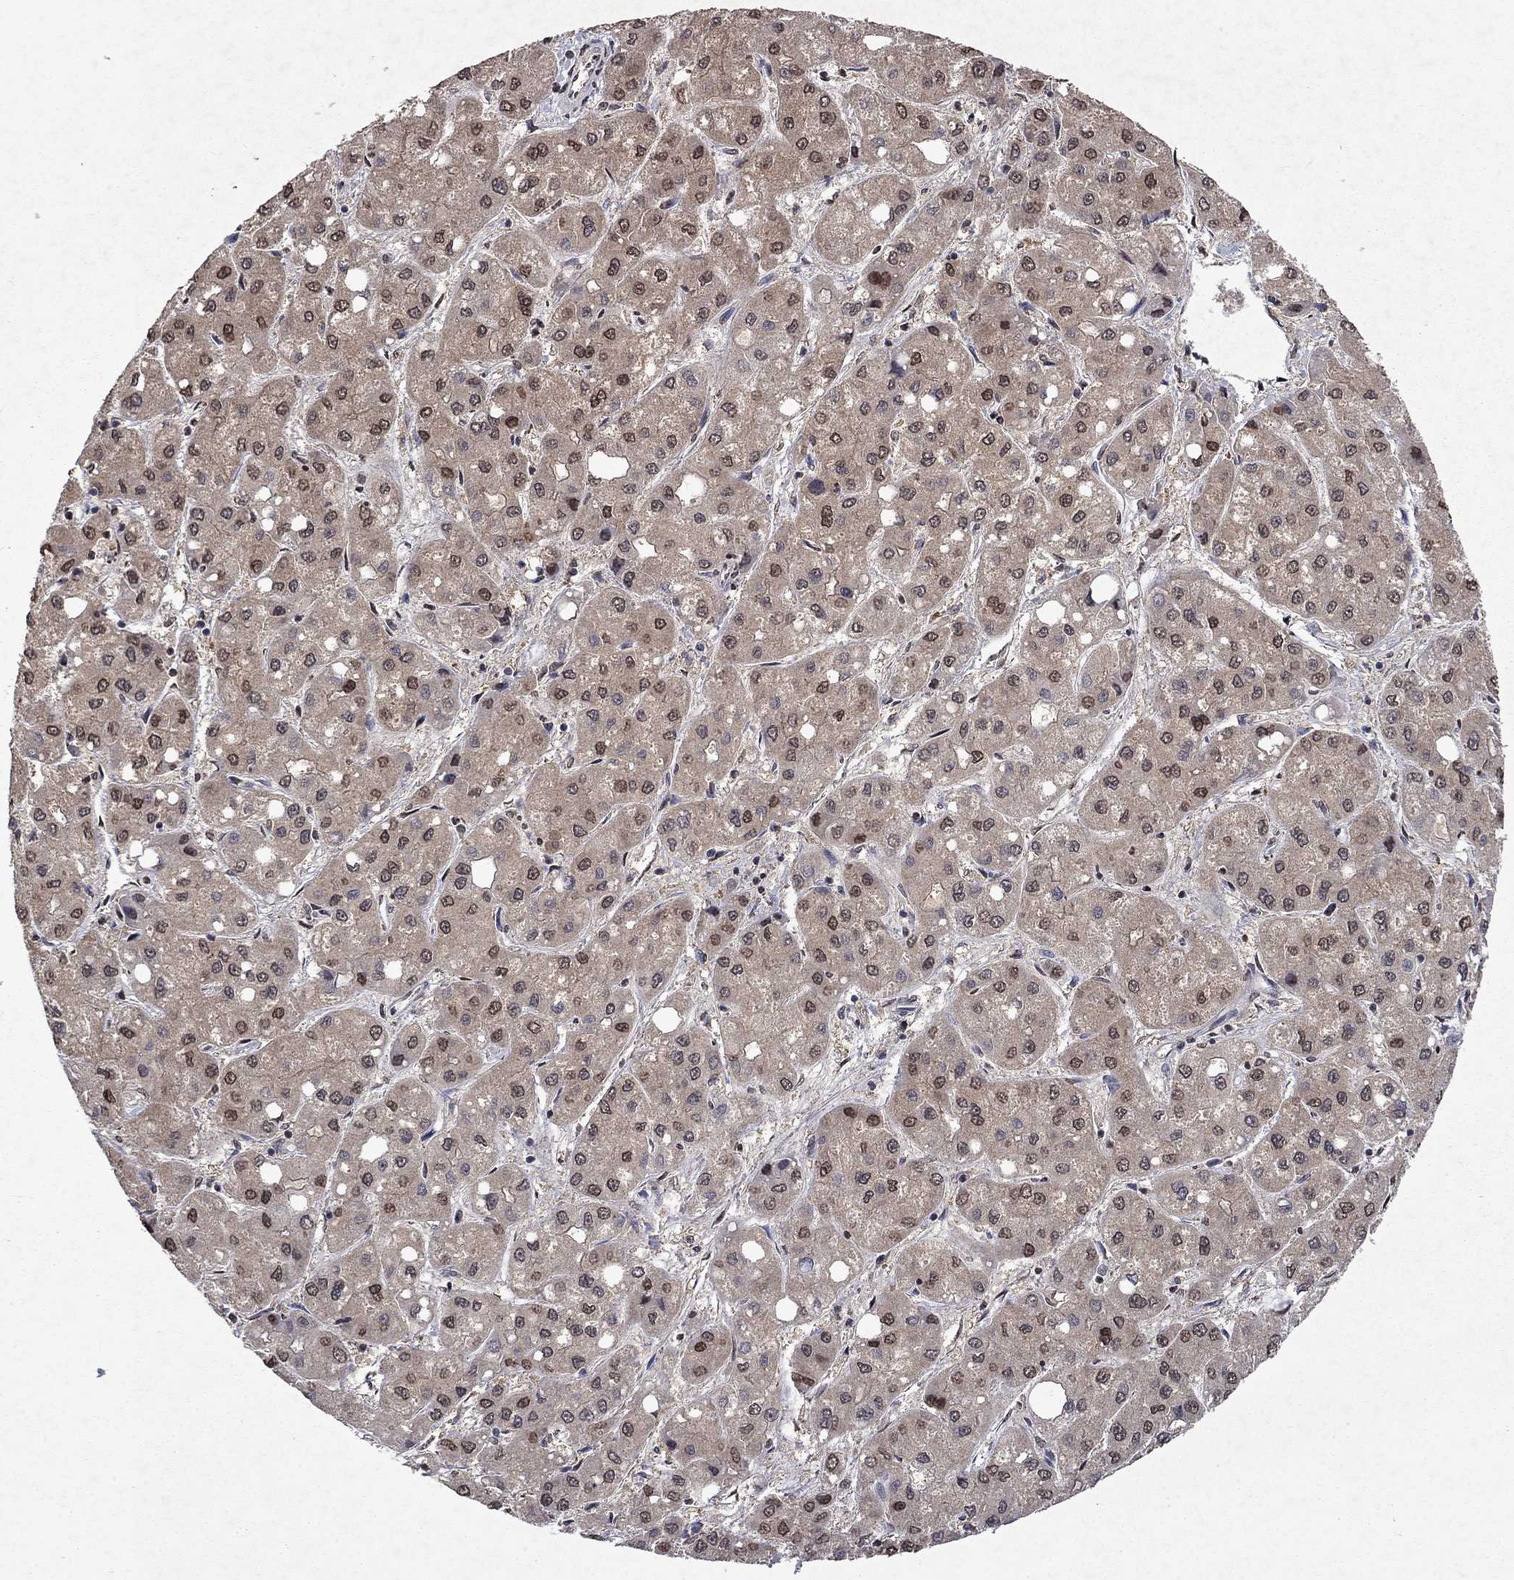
{"staining": {"intensity": "strong", "quantity": "<25%", "location": "nuclear"}, "tissue": "liver cancer", "cell_type": "Tumor cells", "image_type": "cancer", "snomed": [{"axis": "morphology", "description": "Carcinoma, Hepatocellular, NOS"}, {"axis": "topography", "description": "Liver"}], "caption": "An immunohistochemistry (IHC) image of neoplastic tissue is shown. Protein staining in brown highlights strong nuclear positivity in liver cancer within tumor cells.", "gene": "TTC38", "patient": {"sex": "male", "age": 73}}